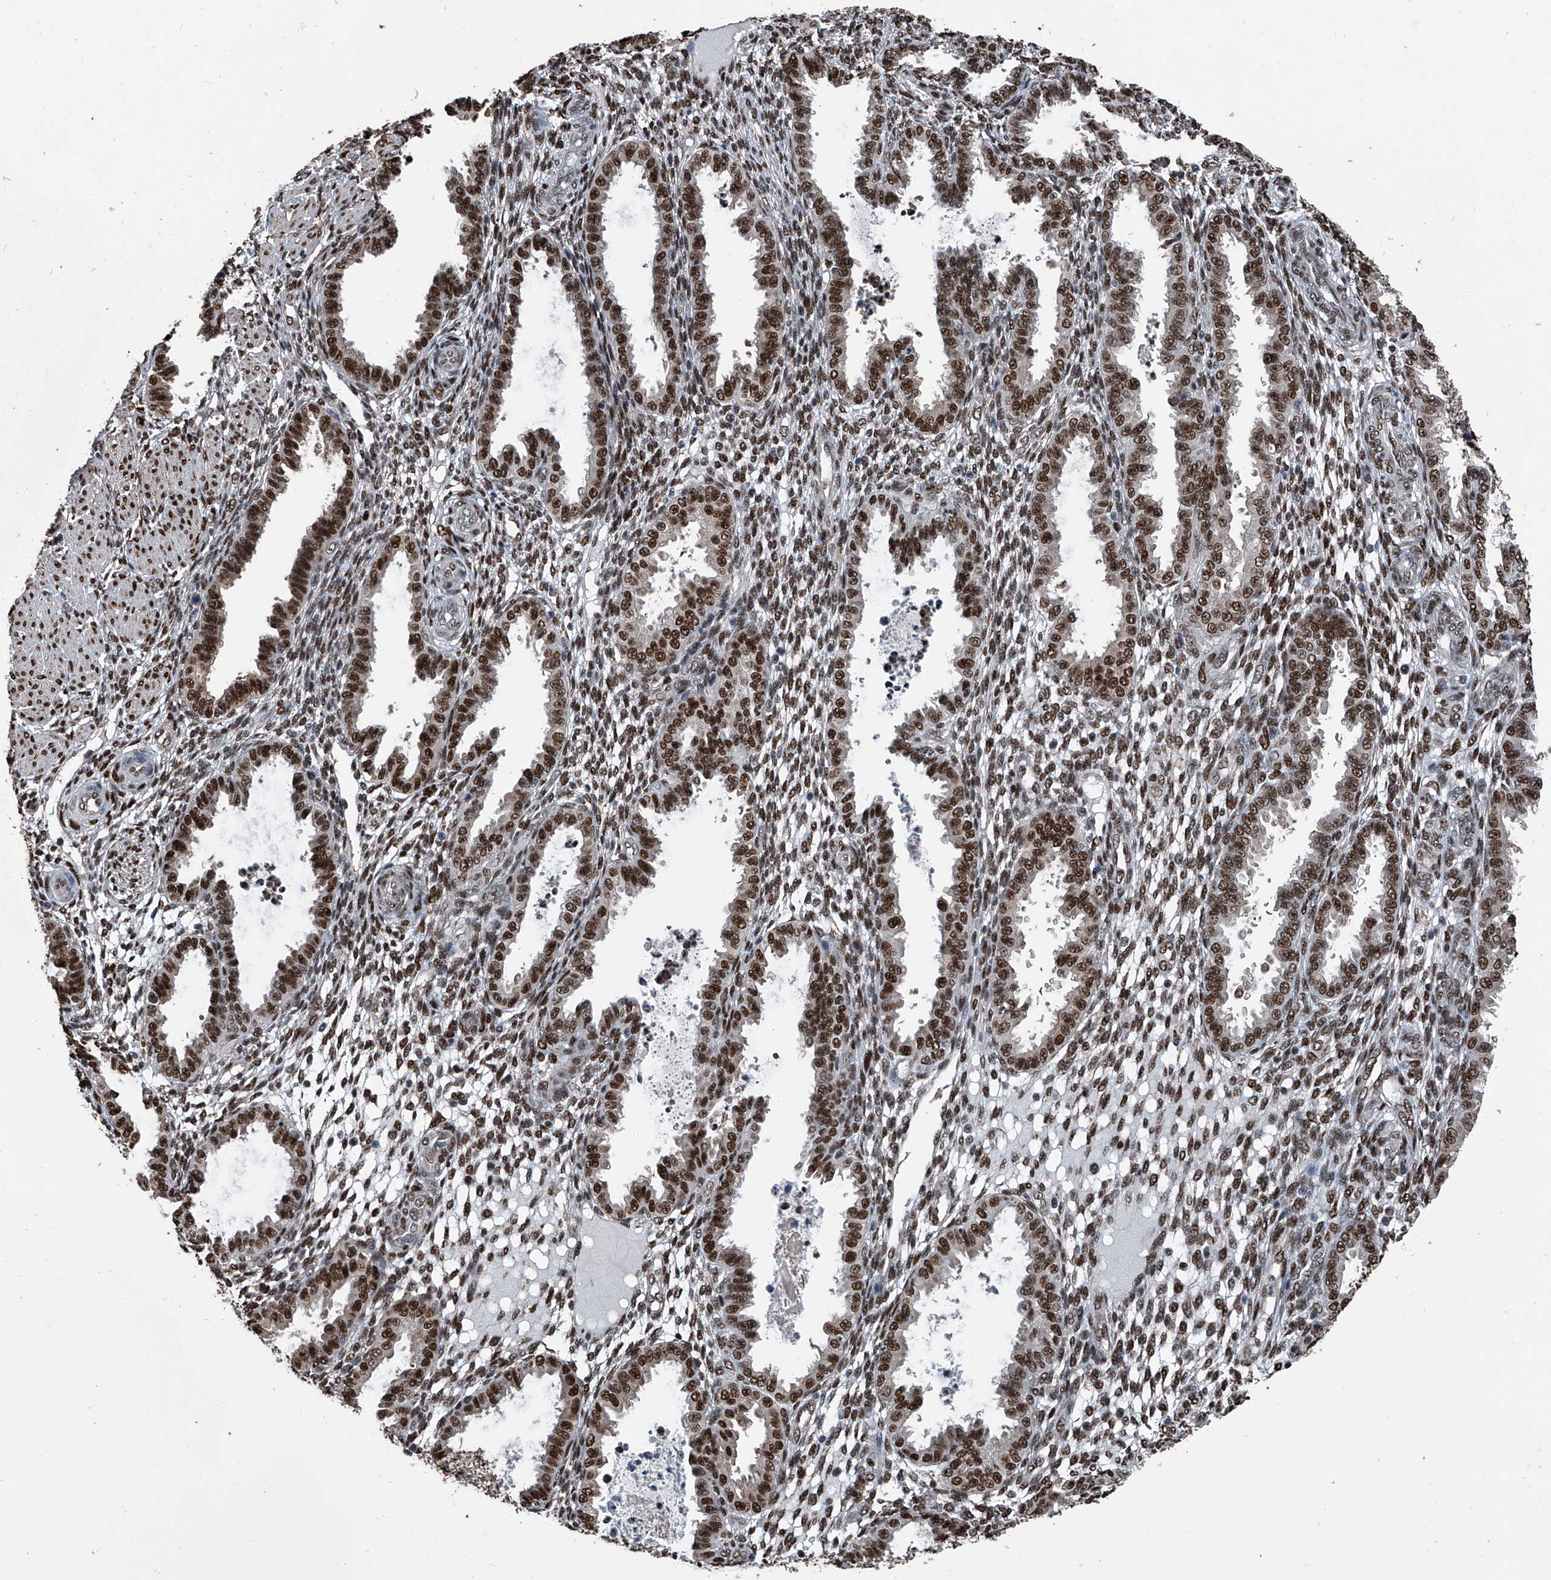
{"staining": {"intensity": "moderate", "quantity": ">75%", "location": "nuclear"}, "tissue": "endometrium", "cell_type": "Cells in endometrial stroma", "image_type": "normal", "snomed": [{"axis": "morphology", "description": "Normal tissue, NOS"}, {"axis": "topography", "description": "Endometrium"}], "caption": "Cells in endometrial stroma show medium levels of moderate nuclear expression in about >75% of cells in normal endometrium.", "gene": "FKBP5", "patient": {"sex": "female", "age": 33}}